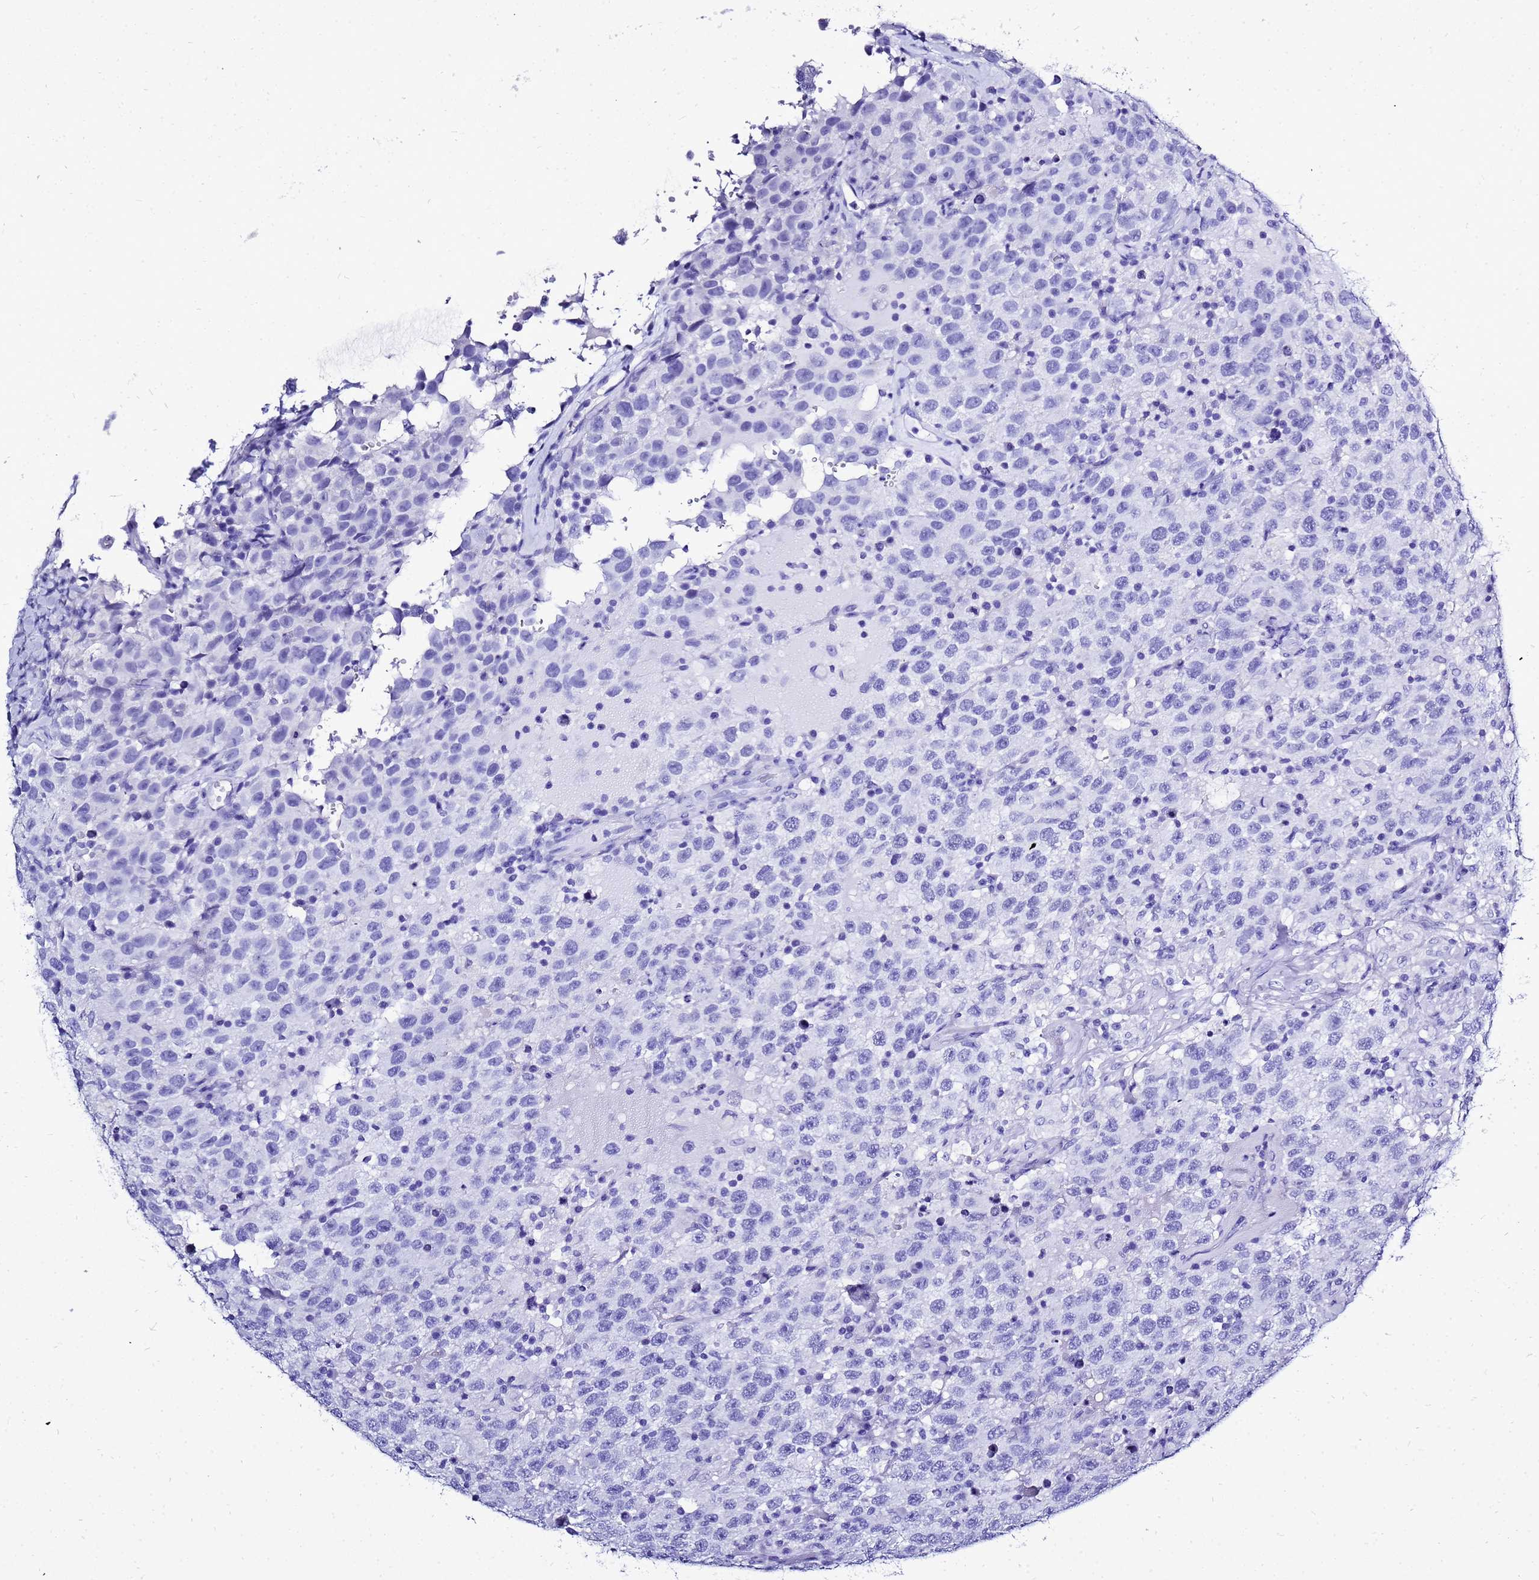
{"staining": {"intensity": "negative", "quantity": "none", "location": "none"}, "tissue": "testis cancer", "cell_type": "Tumor cells", "image_type": "cancer", "snomed": [{"axis": "morphology", "description": "Seminoma, NOS"}, {"axis": "topography", "description": "Testis"}], "caption": "Immunohistochemical staining of human seminoma (testis) exhibits no significant expression in tumor cells.", "gene": "LIPF", "patient": {"sex": "male", "age": 41}}